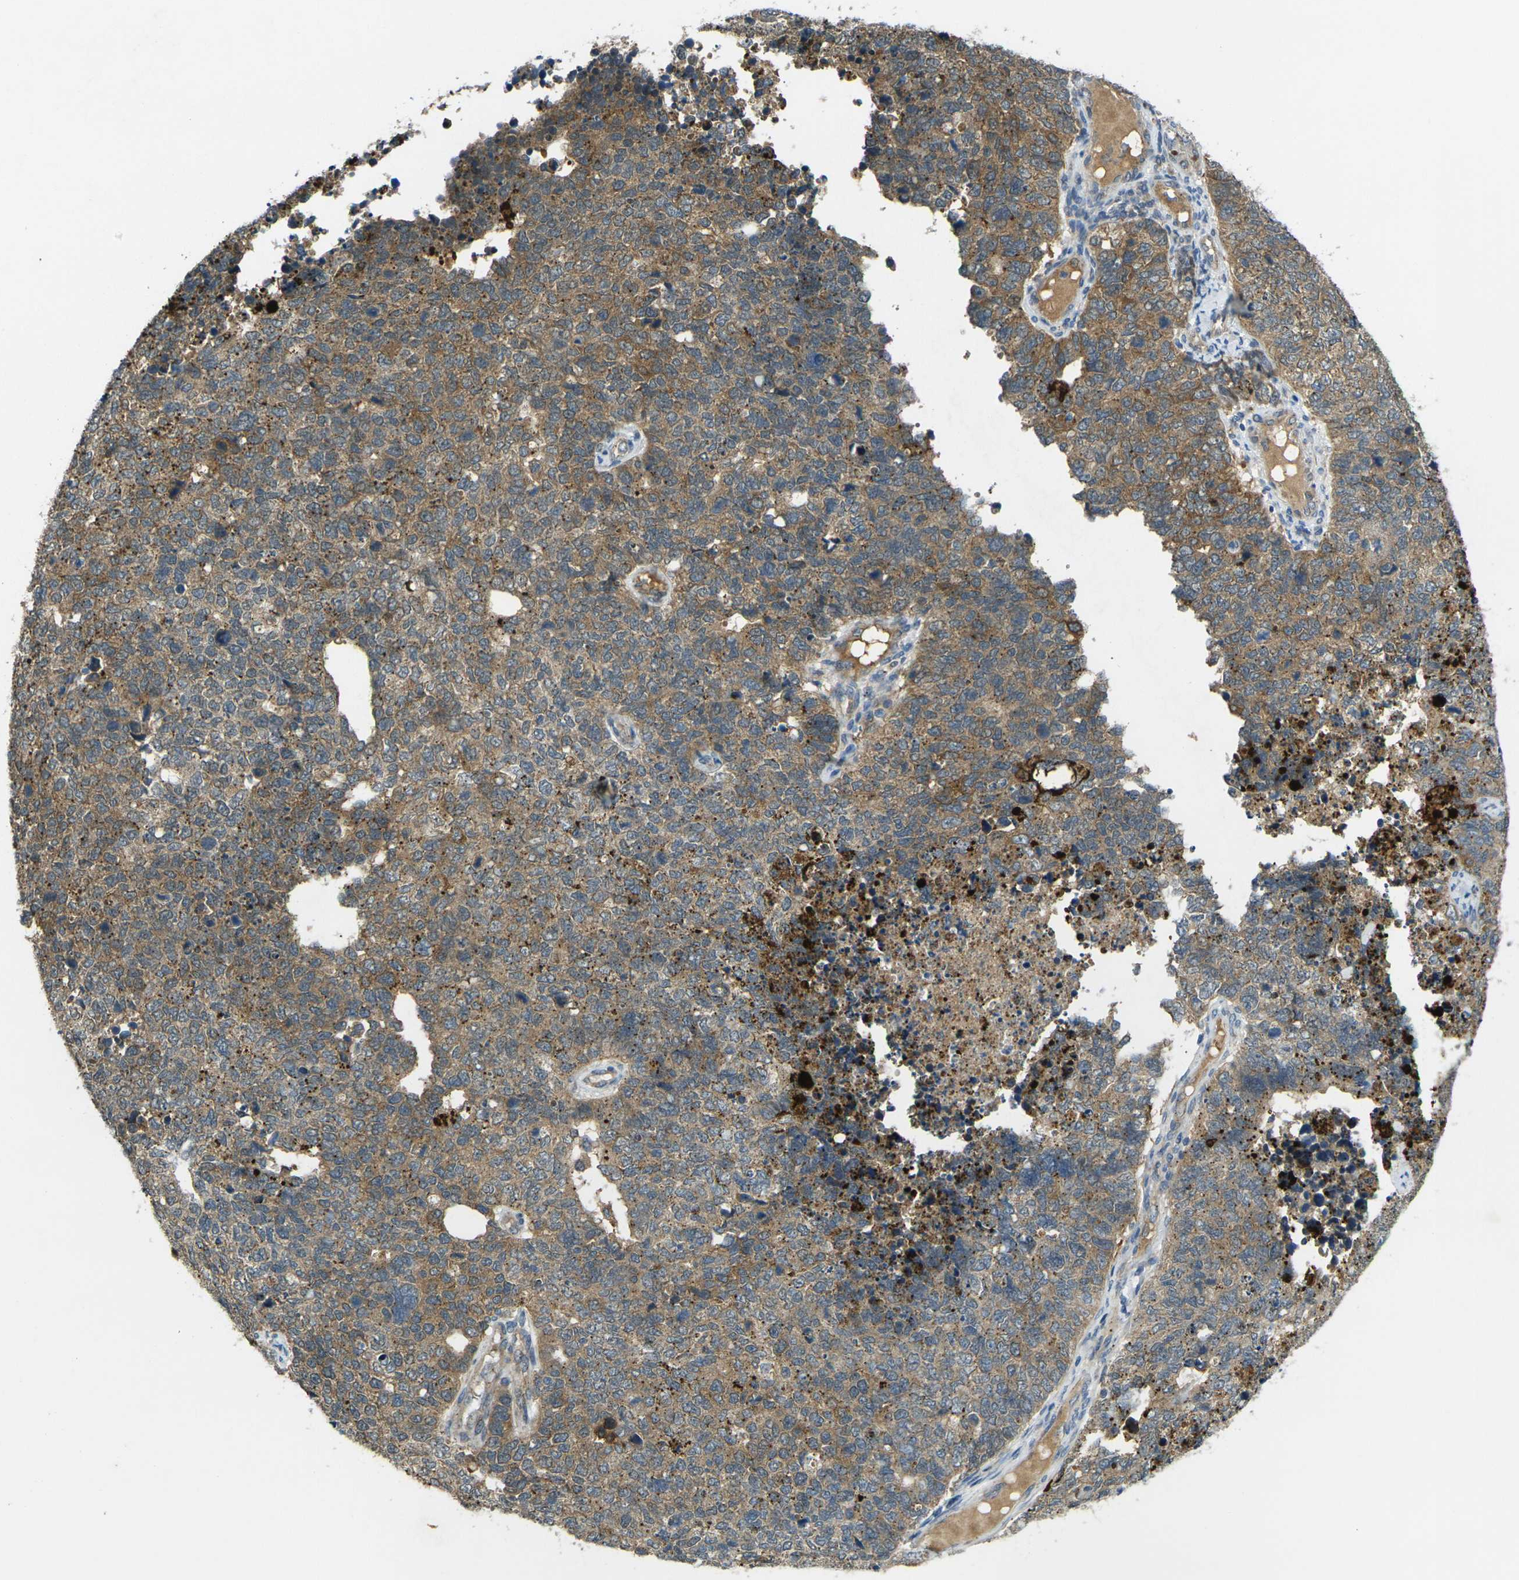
{"staining": {"intensity": "moderate", "quantity": ">75%", "location": "cytoplasmic/membranous"}, "tissue": "cervical cancer", "cell_type": "Tumor cells", "image_type": "cancer", "snomed": [{"axis": "morphology", "description": "Squamous cell carcinoma, NOS"}, {"axis": "topography", "description": "Cervix"}], "caption": "Human cervical squamous cell carcinoma stained with a brown dye displays moderate cytoplasmic/membranous positive positivity in about >75% of tumor cells.", "gene": "GNA12", "patient": {"sex": "female", "age": 63}}